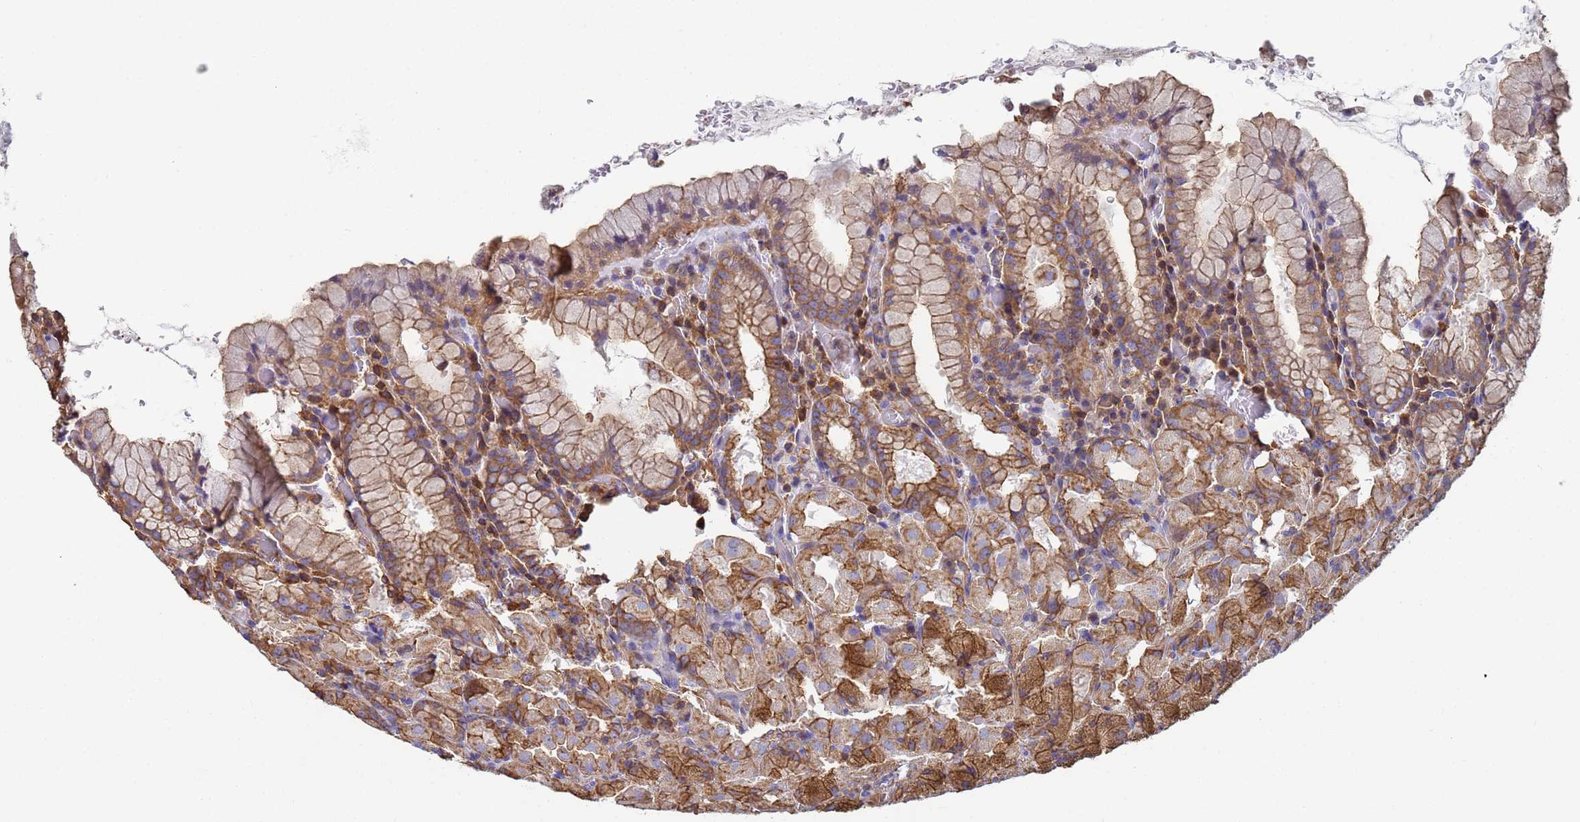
{"staining": {"intensity": "moderate", "quantity": ">75%", "location": "cytoplasmic/membranous"}, "tissue": "stomach", "cell_type": "Glandular cells", "image_type": "normal", "snomed": [{"axis": "morphology", "description": "Normal tissue, NOS"}, {"axis": "topography", "description": "Stomach, upper"}, {"axis": "topography", "description": "Stomach, lower"}], "caption": "Stomach stained with DAB IHC displays medium levels of moderate cytoplasmic/membranous staining in approximately >75% of glandular cells.", "gene": "ZNG1A", "patient": {"sex": "male", "age": 80}}